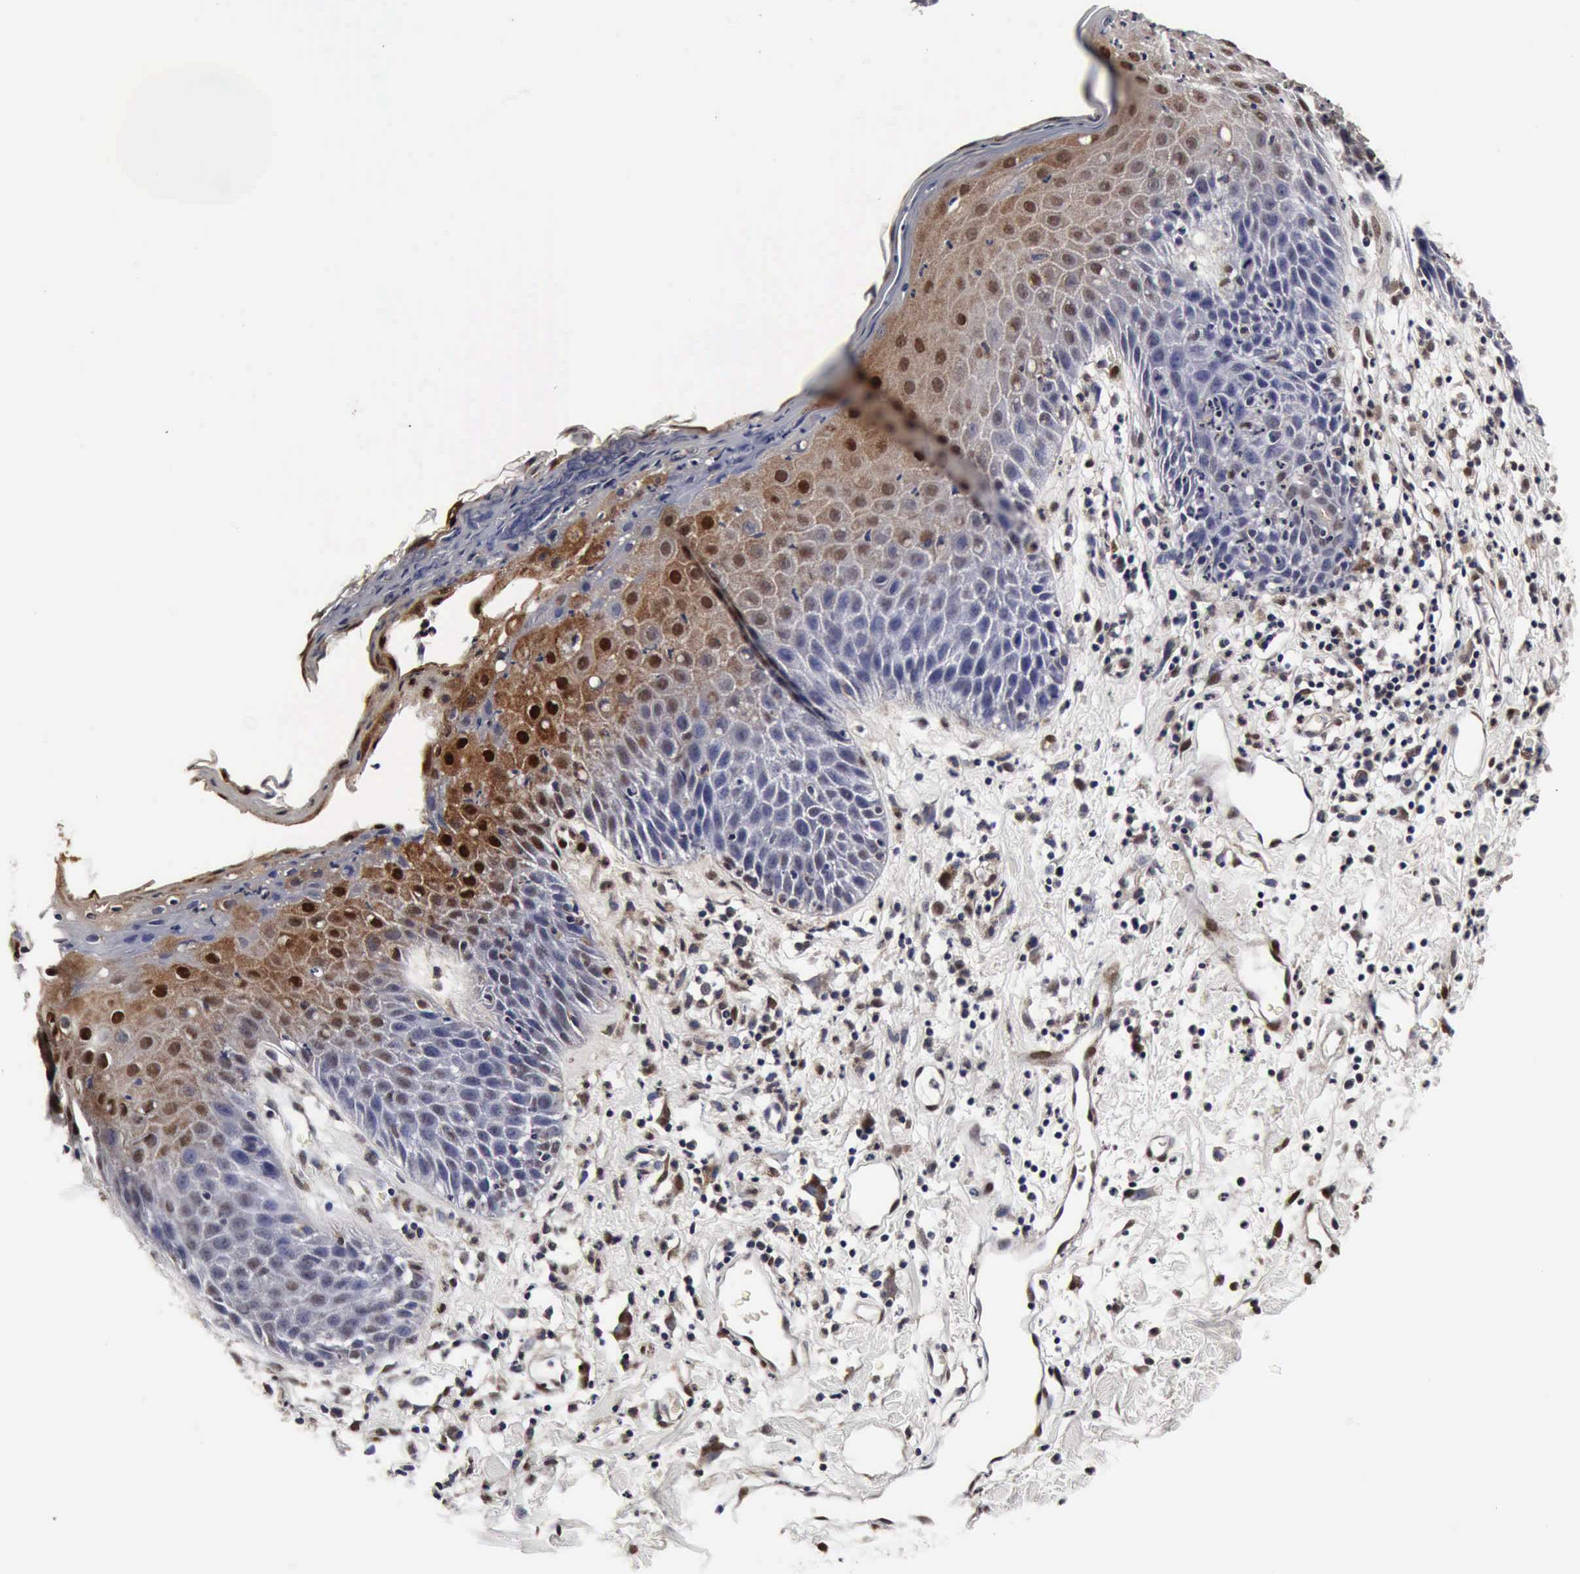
{"staining": {"intensity": "moderate", "quantity": ">75%", "location": "cytoplasmic/membranous,nuclear"}, "tissue": "skin", "cell_type": "Epidermal cells", "image_type": "normal", "snomed": [{"axis": "morphology", "description": "Normal tissue, NOS"}, {"axis": "topography", "description": "Vulva"}, {"axis": "topography", "description": "Peripheral nerve tissue"}], "caption": "Moderate cytoplasmic/membranous,nuclear expression for a protein is seen in approximately >75% of epidermal cells of normal skin using immunohistochemistry (IHC).", "gene": "UBC", "patient": {"sex": "female", "age": 68}}